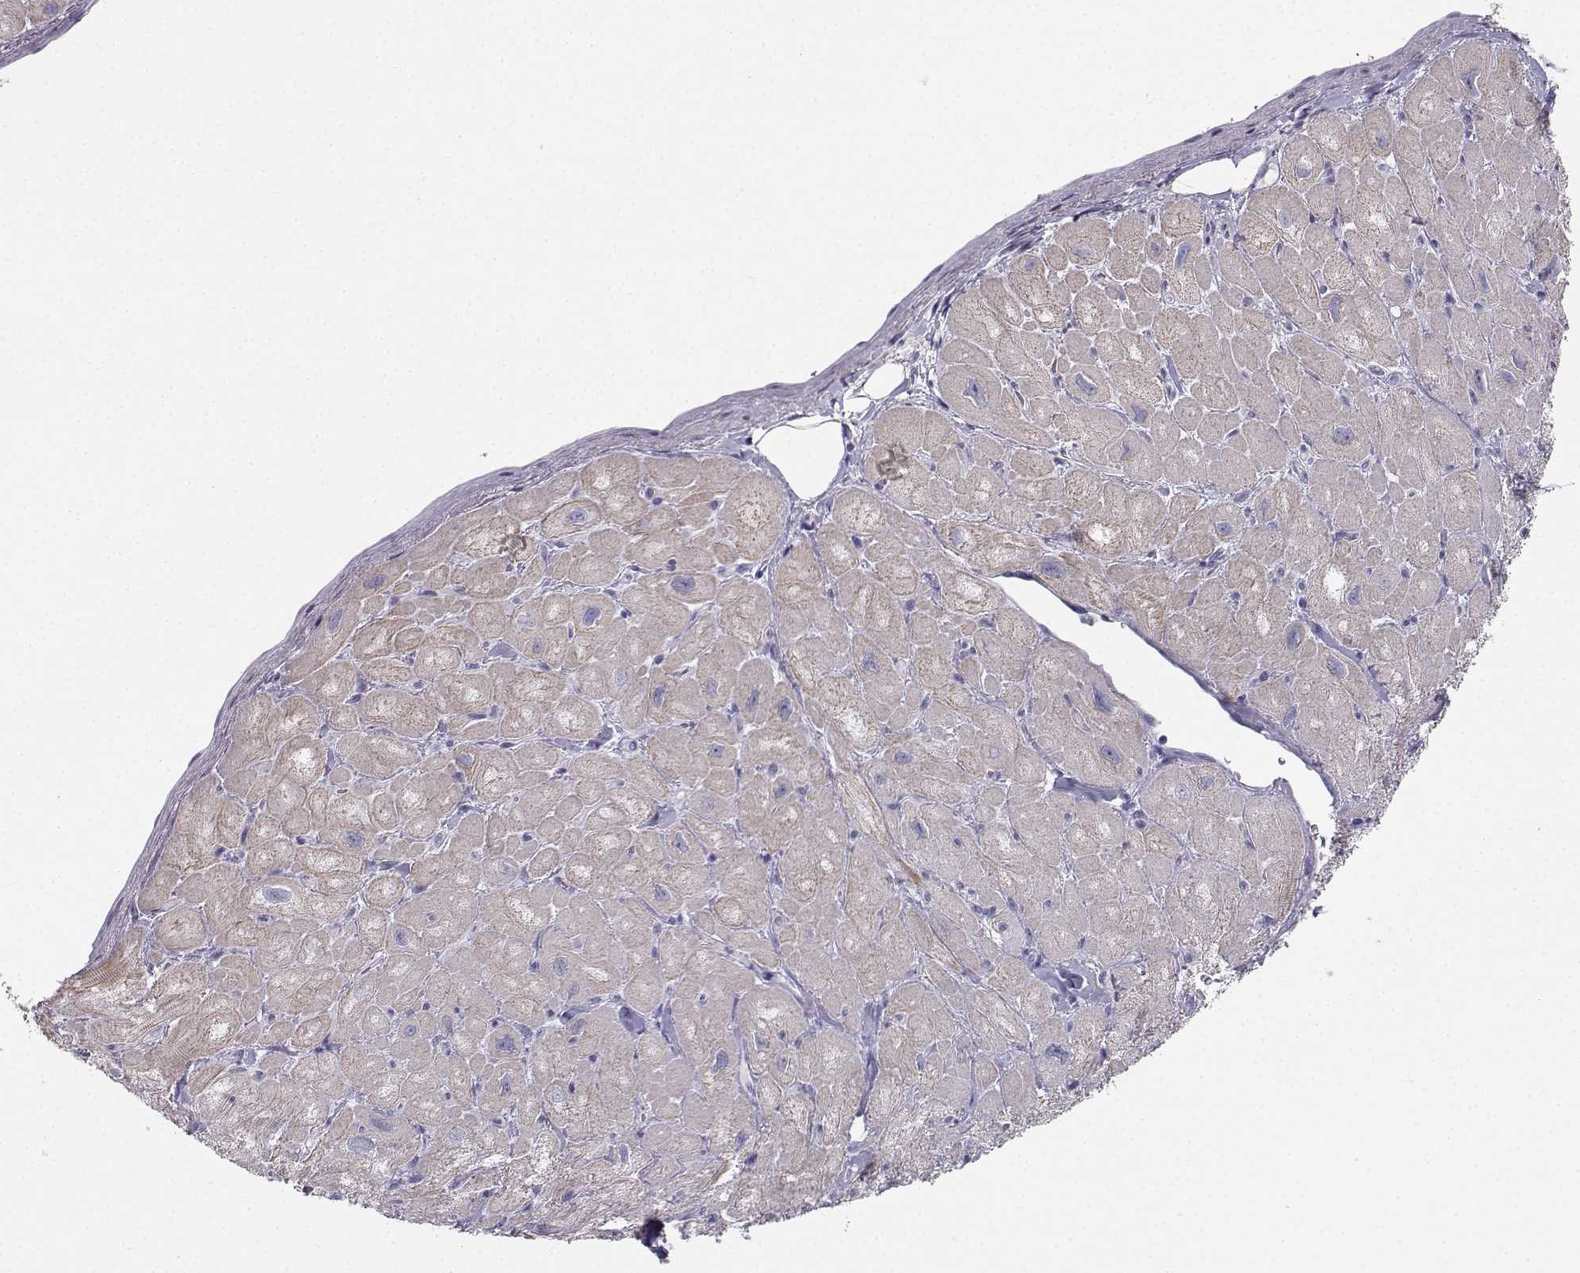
{"staining": {"intensity": "negative", "quantity": "none", "location": "none"}, "tissue": "heart muscle", "cell_type": "Cardiomyocytes", "image_type": "normal", "snomed": [{"axis": "morphology", "description": "Normal tissue, NOS"}, {"axis": "topography", "description": "Heart"}], "caption": "Cardiomyocytes show no significant staining in unremarkable heart muscle. (DAB (3,3'-diaminobenzidine) immunohistochemistry with hematoxylin counter stain).", "gene": "SYCE1", "patient": {"sex": "male", "age": 60}}